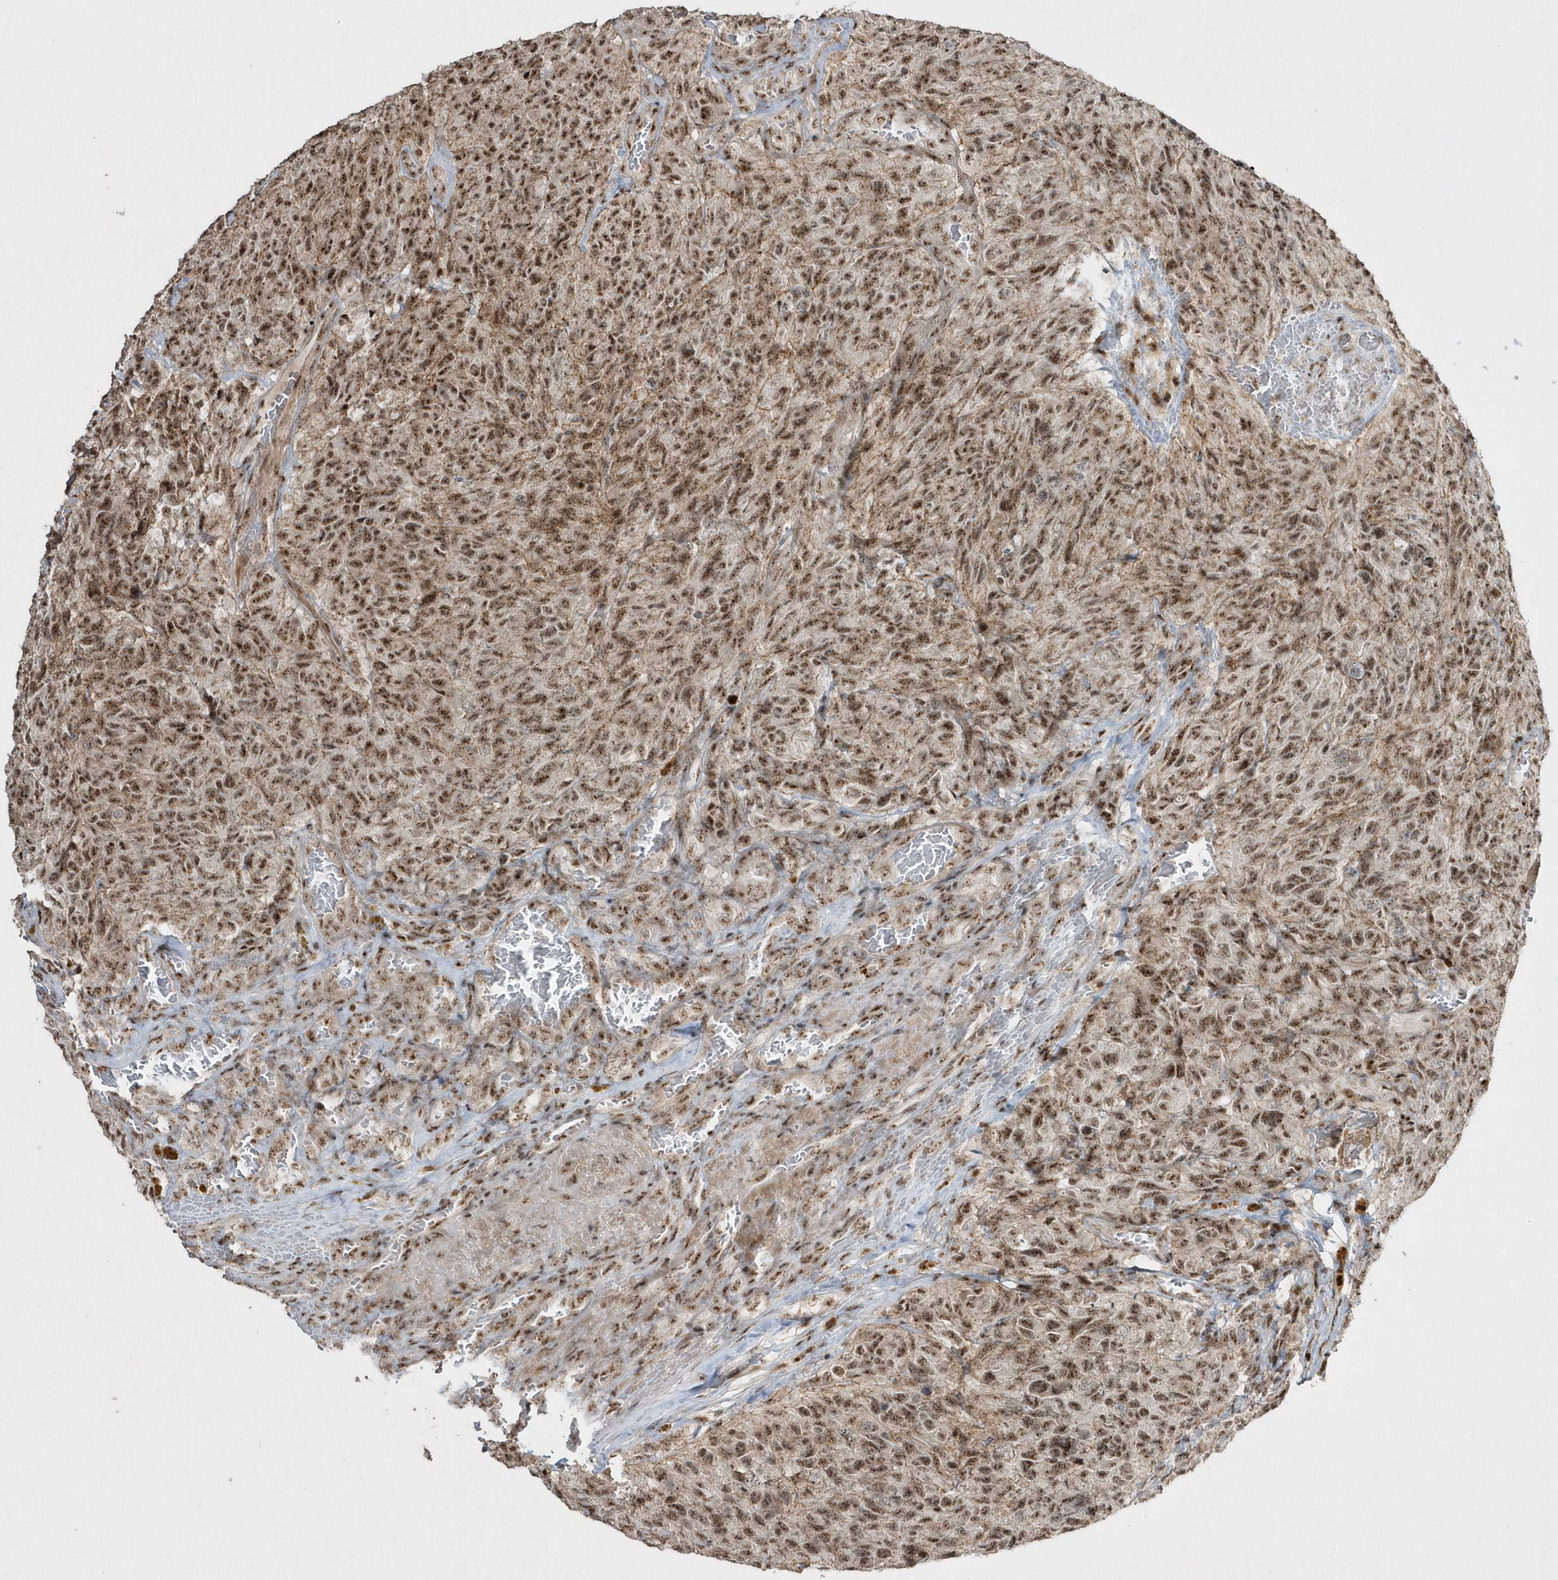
{"staining": {"intensity": "strong", "quantity": ">75%", "location": "nuclear"}, "tissue": "glioma", "cell_type": "Tumor cells", "image_type": "cancer", "snomed": [{"axis": "morphology", "description": "Glioma, malignant, High grade"}, {"axis": "topography", "description": "Brain"}], "caption": "A high-resolution histopathology image shows immunohistochemistry (IHC) staining of glioma, which reveals strong nuclear positivity in about >75% of tumor cells.", "gene": "POLR3B", "patient": {"sex": "male", "age": 69}}